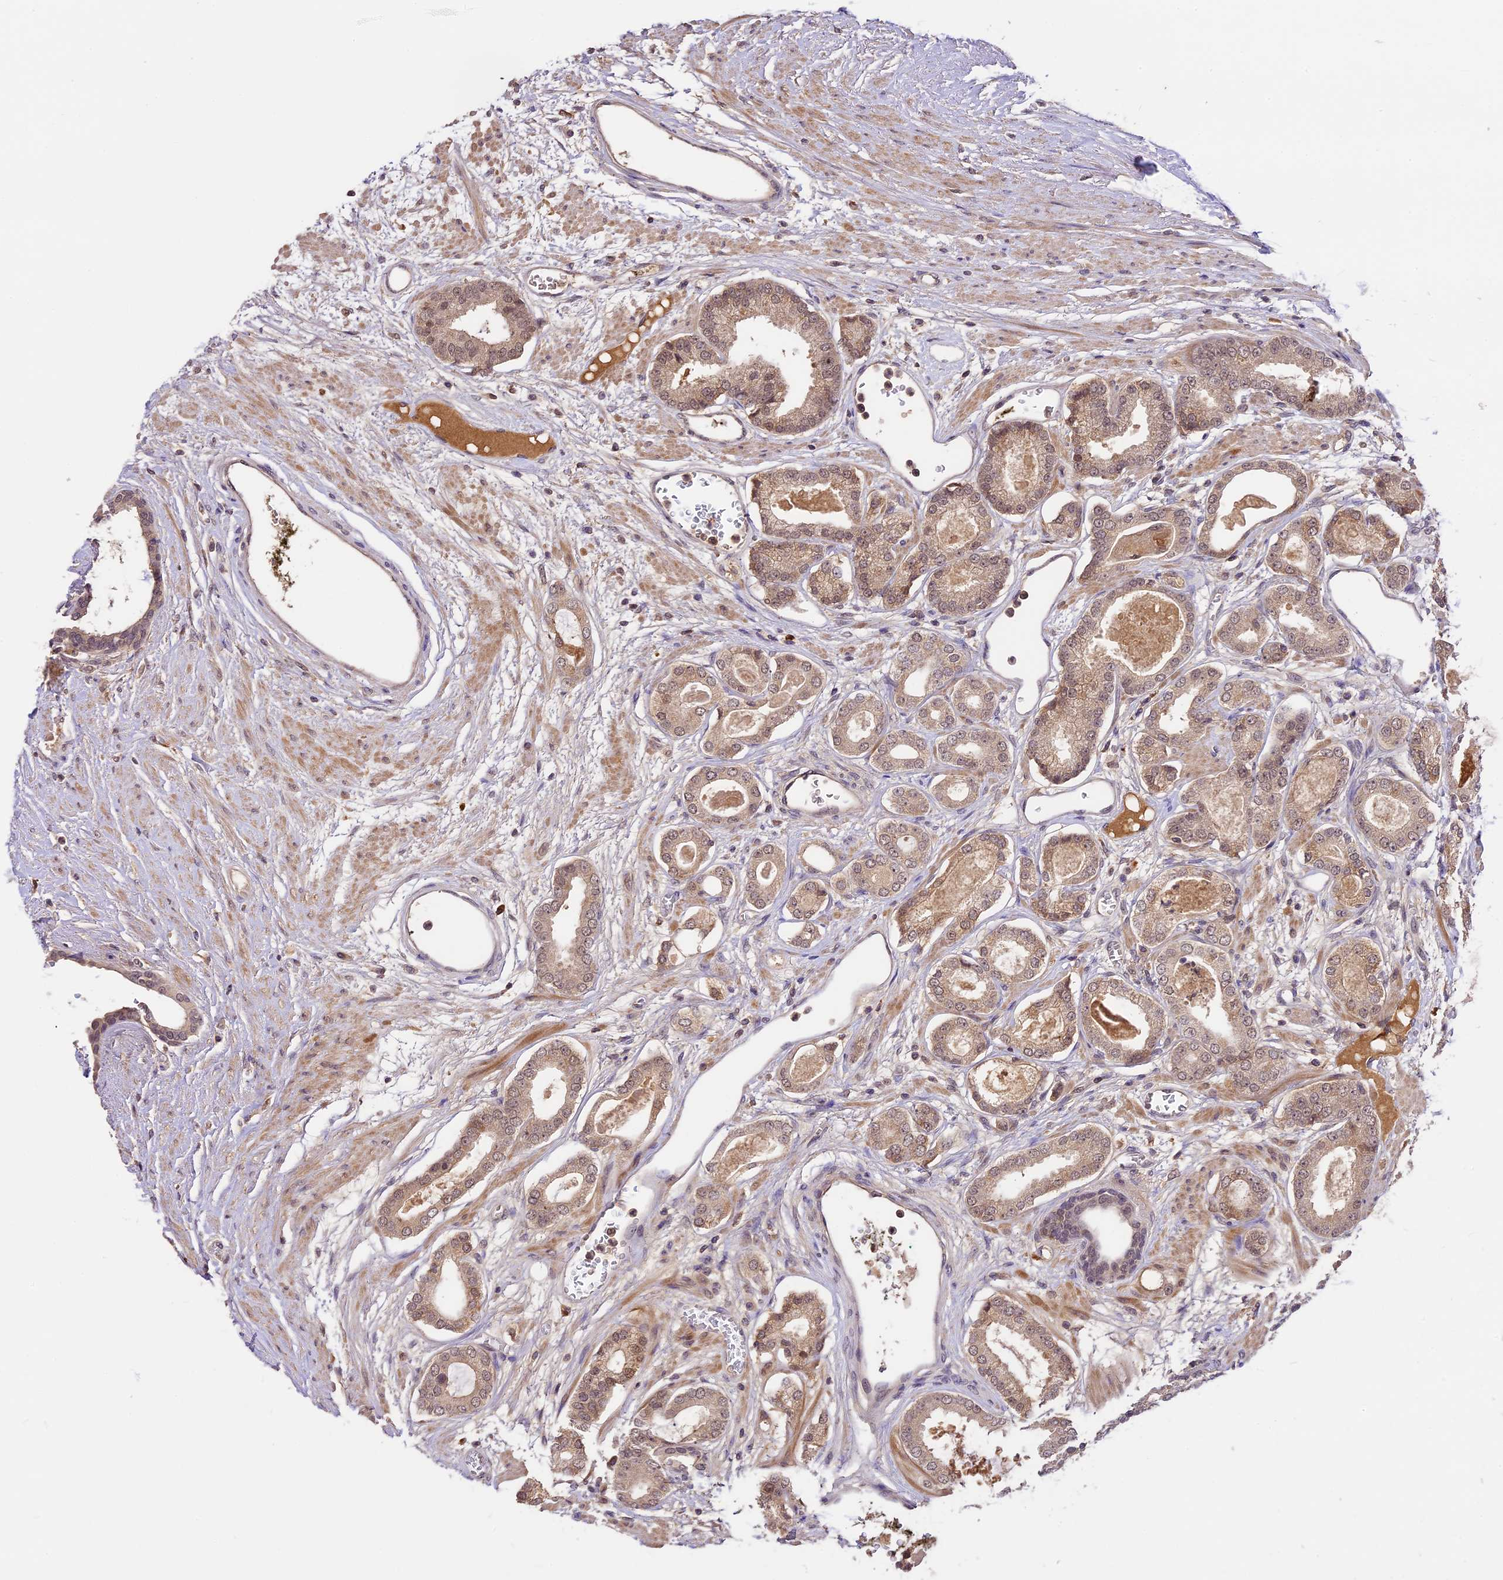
{"staining": {"intensity": "weak", "quantity": ">75%", "location": "cytoplasmic/membranous,nuclear"}, "tissue": "prostate cancer", "cell_type": "Tumor cells", "image_type": "cancer", "snomed": [{"axis": "morphology", "description": "Adenocarcinoma, Low grade"}, {"axis": "topography", "description": "Prostate"}], "caption": "IHC image of low-grade adenocarcinoma (prostate) stained for a protein (brown), which reveals low levels of weak cytoplasmic/membranous and nuclear positivity in about >75% of tumor cells.", "gene": "ATP10A", "patient": {"sex": "male", "age": 60}}